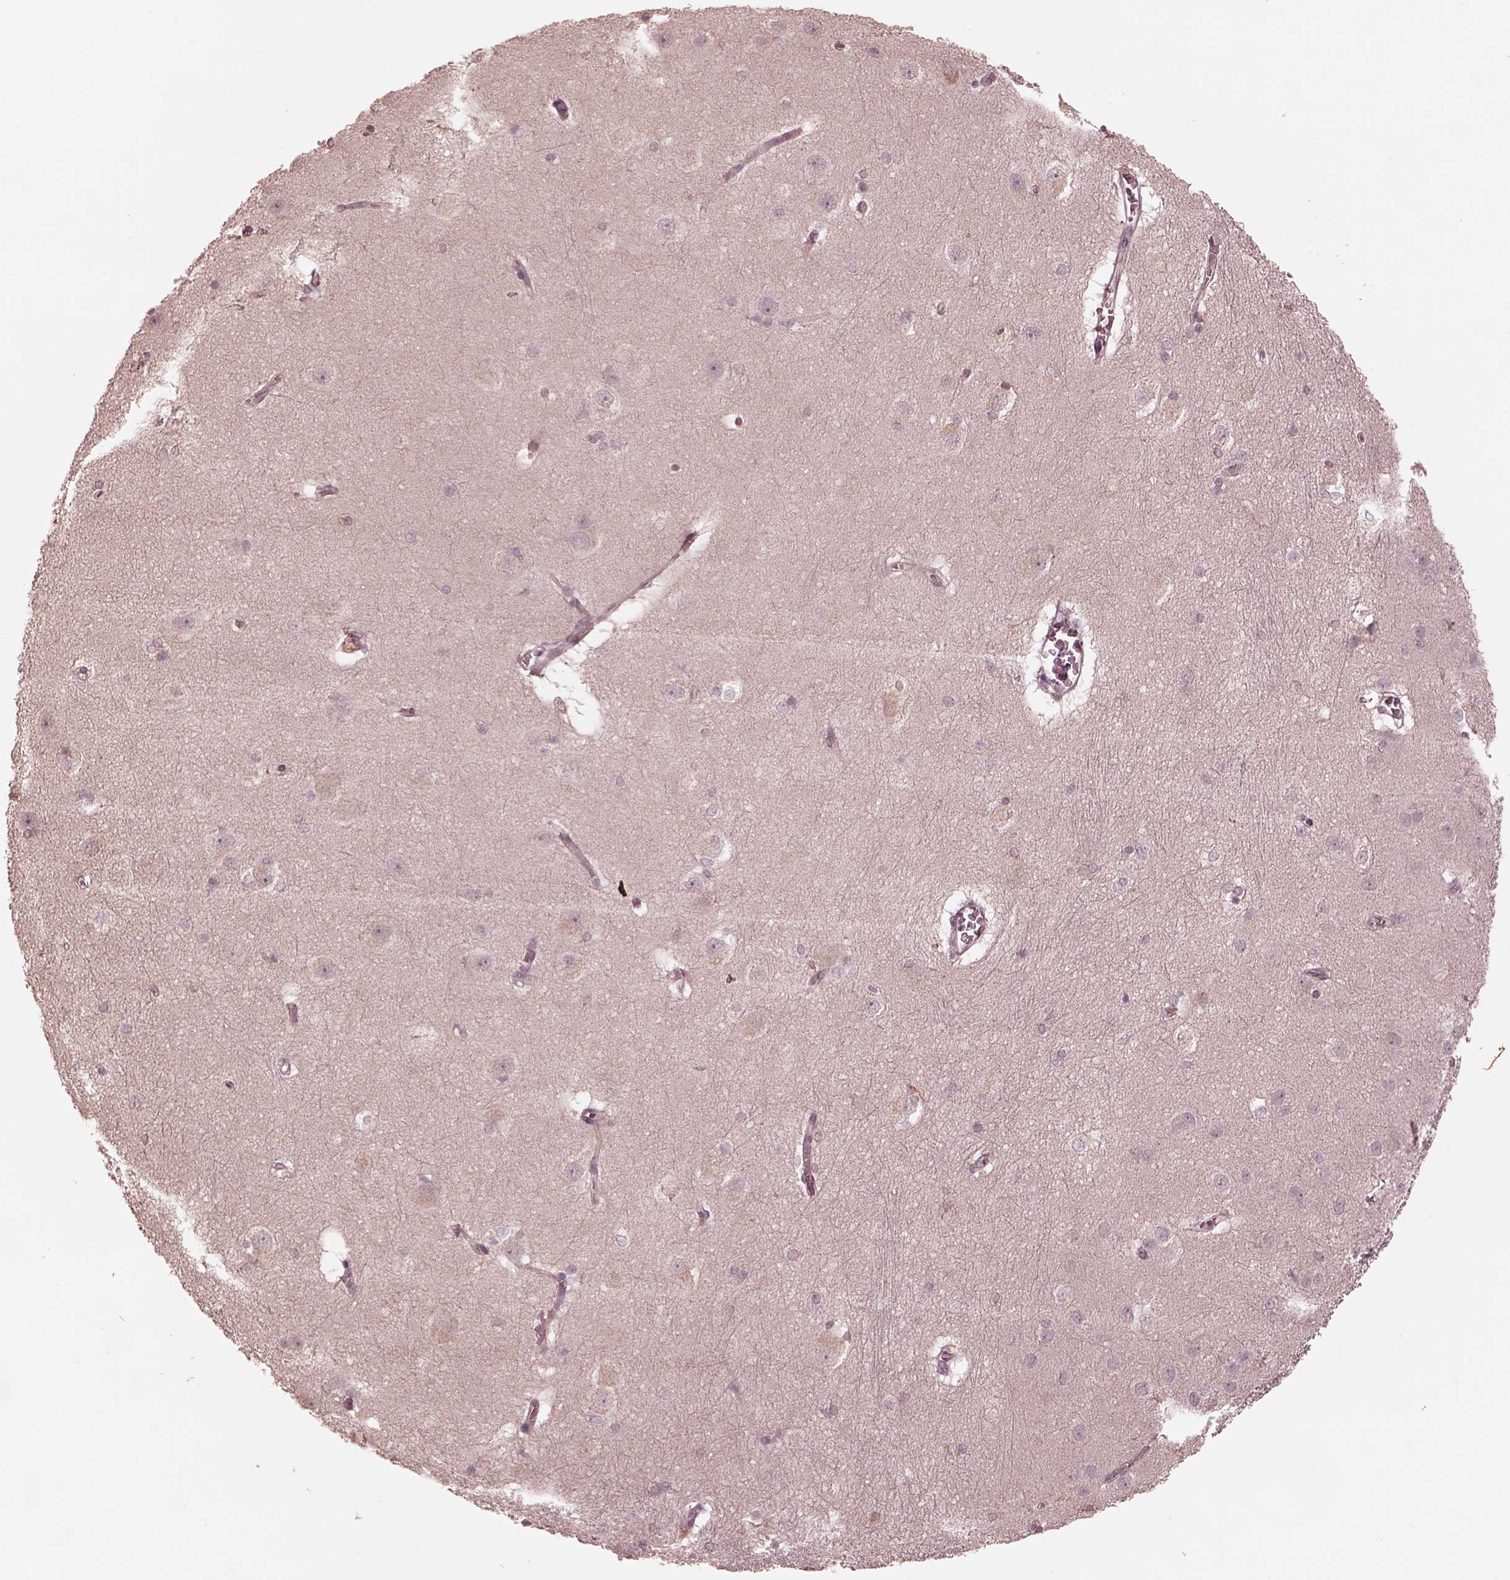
{"staining": {"intensity": "negative", "quantity": "none", "location": "none"}, "tissue": "hippocampus", "cell_type": "Glial cells", "image_type": "normal", "snomed": [{"axis": "morphology", "description": "Normal tissue, NOS"}, {"axis": "topography", "description": "Cerebral cortex"}, {"axis": "topography", "description": "Hippocampus"}], "caption": "Protein analysis of unremarkable hippocampus demonstrates no significant positivity in glial cells. Brightfield microscopy of immunohistochemistry stained with DAB (brown) and hematoxylin (blue), captured at high magnification.", "gene": "TF", "patient": {"sex": "female", "age": 19}}